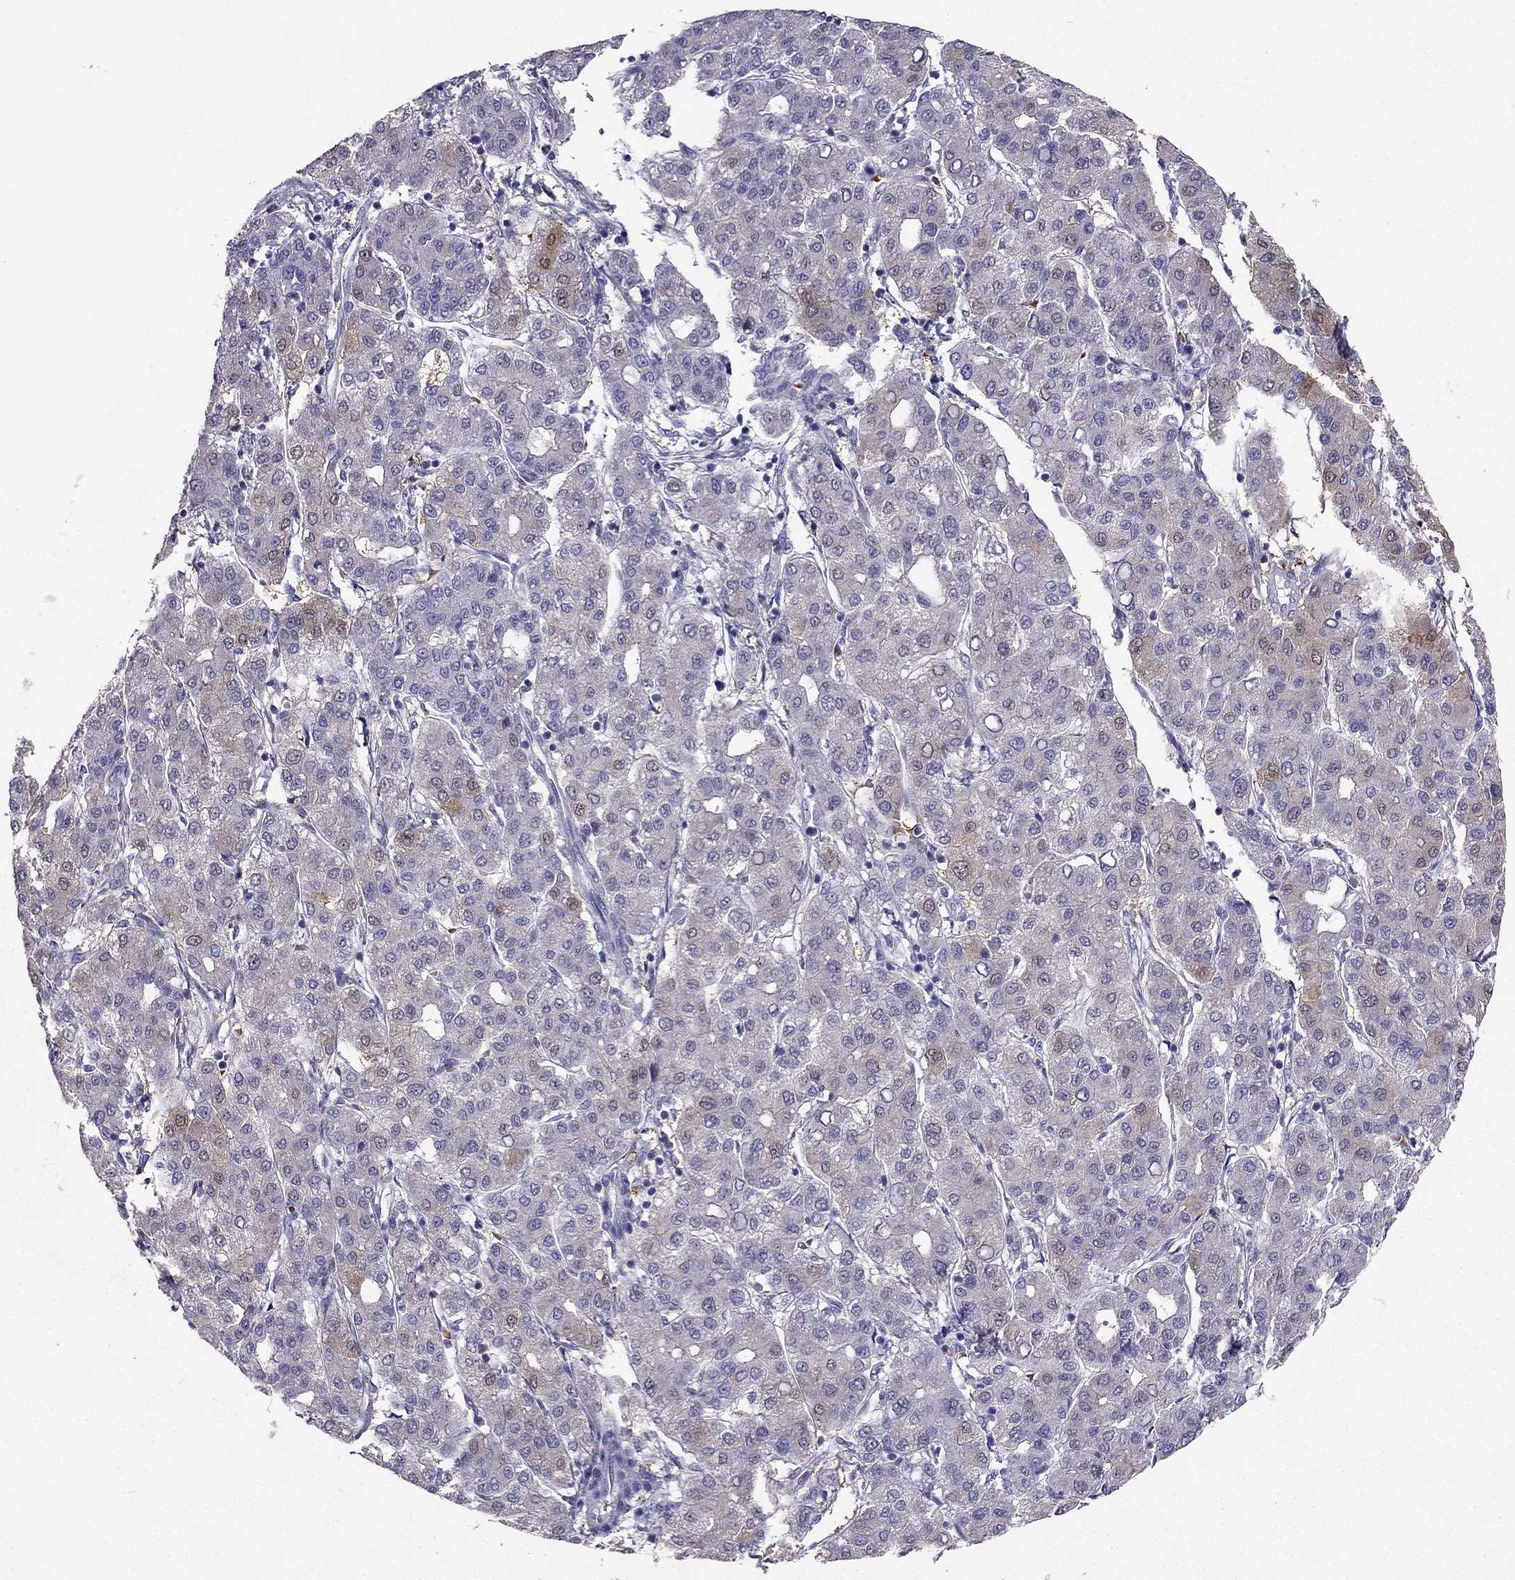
{"staining": {"intensity": "moderate", "quantity": "<25%", "location": "cytoplasmic/membranous"}, "tissue": "liver cancer", "cell_type": "Tumor cells", "image_type": "cancer", "snomed": [{"axis": "morphology", "description": "Carcinoma, Hepatocellular, NOS"}, {"axis": "topography", "description": "Liver"}], "caption": "Moderate cytoplasmic/membranous staining for a protein is identified in approximately <25% of tumor cells of hepatocellular carcinoma (liver) using immunohistochemistry (IHC).", "gene": "RSPH14", "patient": {"sex": "male", "age": 65}}